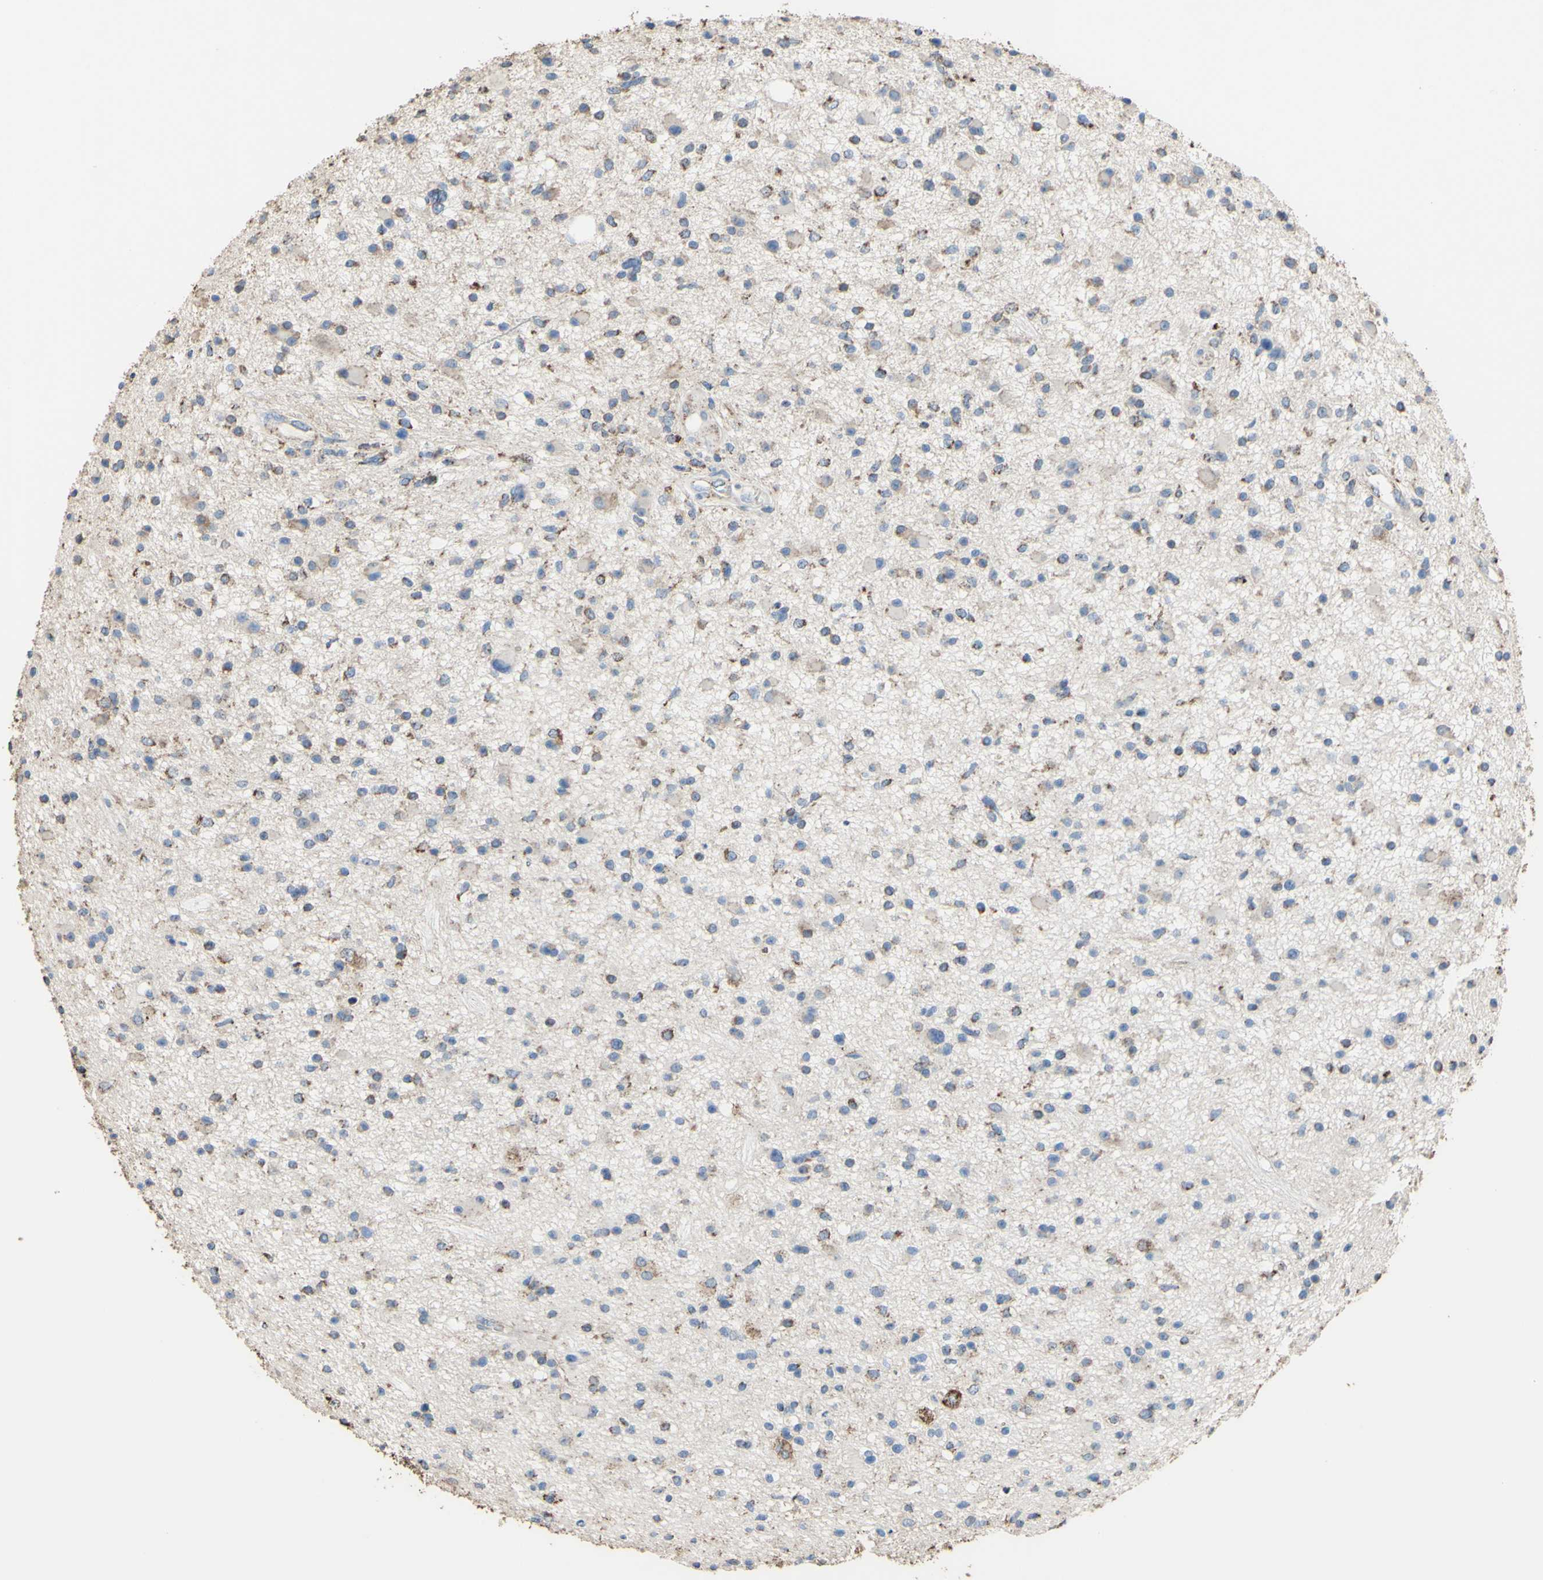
{"staining": {"intensity": "weak", "quantity": "25%-75%", "location": "cytoplasmic/membranous"}, "tissue": "glioma", "cell_type": "Tumor cells", "image_type": "cancer", "snomed": [{"axis": "morphology", "description": "Glioma, malignant, High grade"}, {"axis": "topography", "description": "Brain"}], "caption": "The immunohistochemical stain highlights weak cytoplasmic/membranous expression in tumor cells of malignant glioma (high-grade) tissue. (DAB = brown stain, brightfield microscopy at high magnification).", "gene": "CMKLR2", "patient": {"sex": "male", "age": 33}}